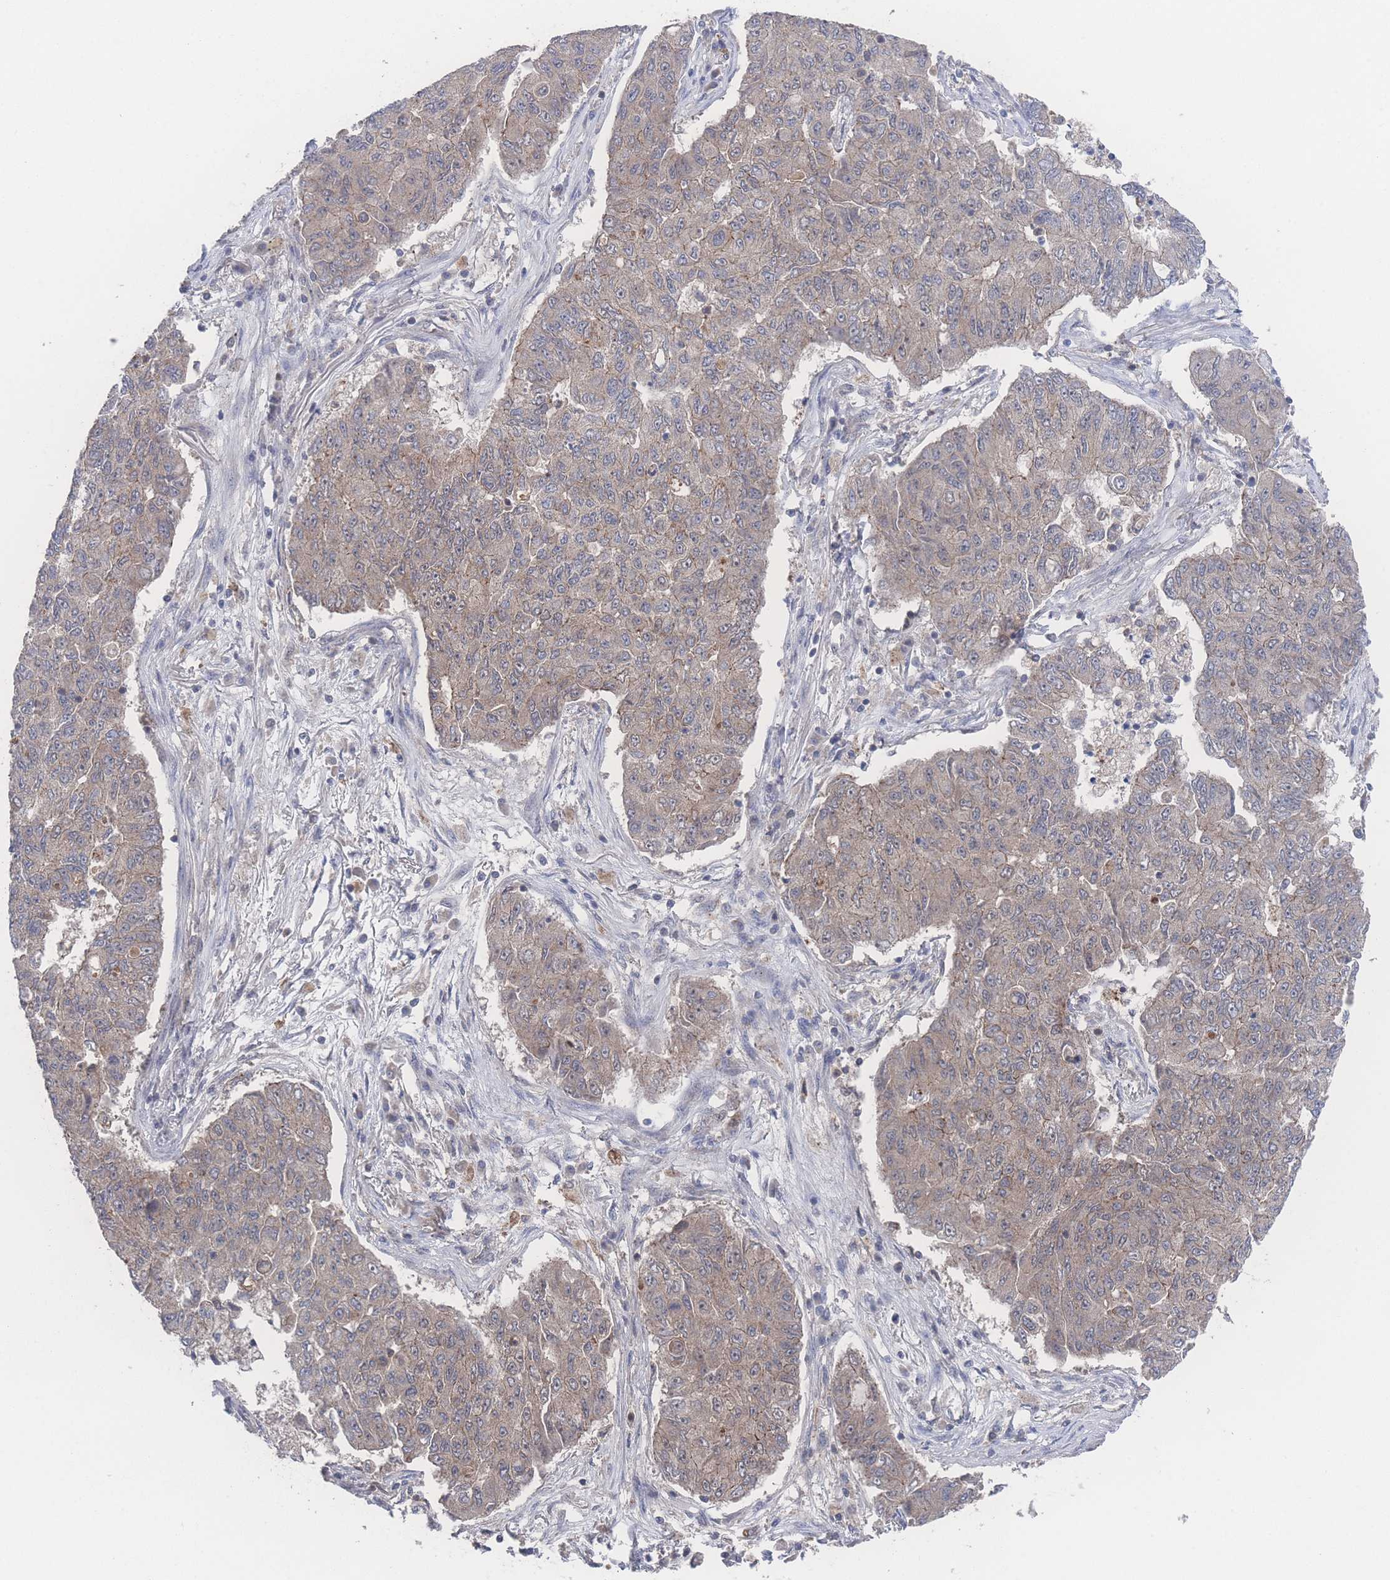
{"staining": {"intensity": "weak", "quantity": ">75%", "location": "cytoplasmic/membranous"}, "tissue": "lung cancer", "cell_type": "Tumor cells", "image_type": "cancer", "snomed": [{"axis": "morphology", "description": "Squamous cell carcinoma, NOS"}, {"axis": "topography", "description": "Lung"}], "caption": "Protein staining exhibits weak cytoplasmic/membranous positivity in approximately >75% of tumor cells in lung cancer (squamous cell carcinoma). (Stains: DAB (3,3'-diaminobenzidine) in brown, nuclei in blue, Microscopy: brightfield microscopy at high magnification).", "gene": "NBEAL1", "patient": {"sex": "male", "age": 74}}